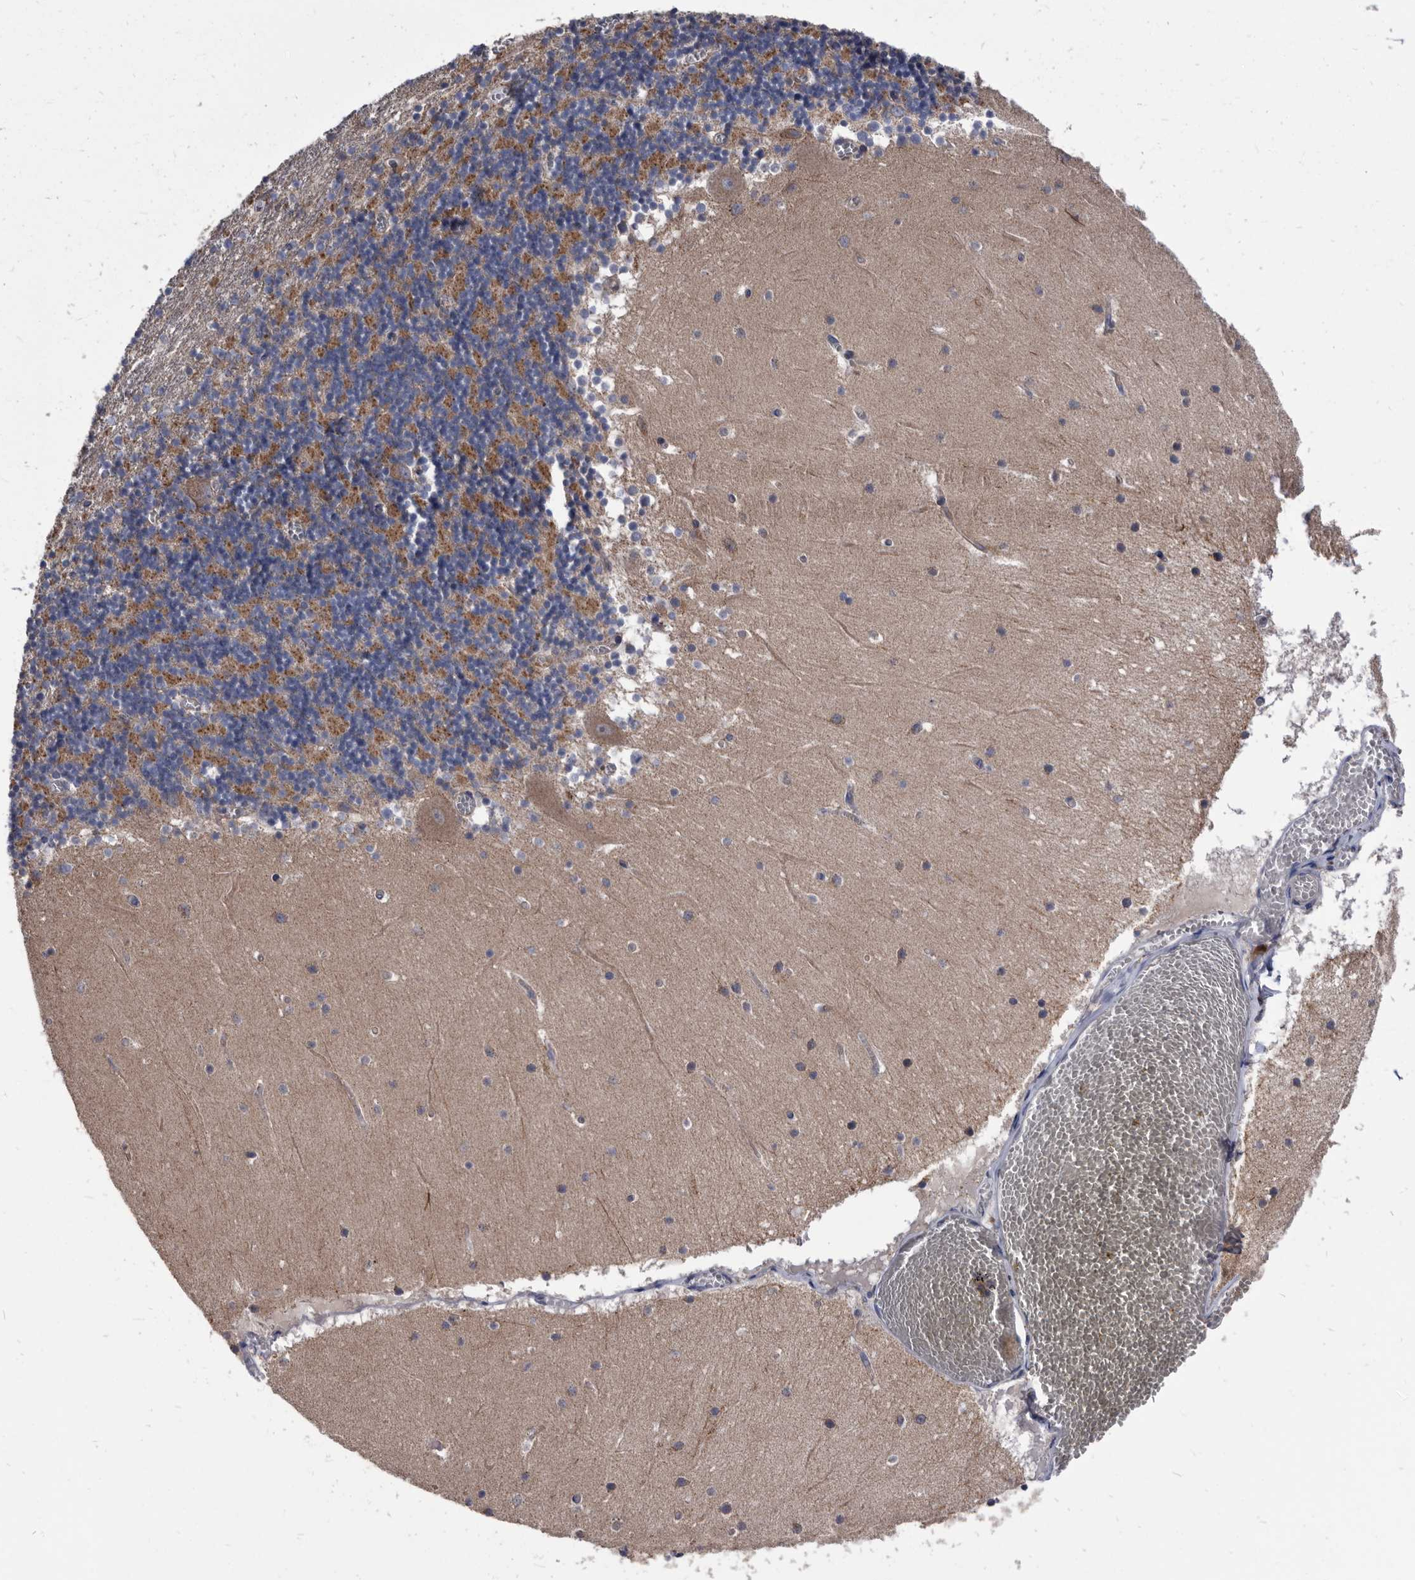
{"staining": {"intensity": "moderate", "quantity": "<25%", "location": "cytoplasmic/membranous"}, "tissue": "cerebellum", "cell_type": "Cells in granular layer", "image_type": "normal", "snomed": [{"axis": "morphology", "description": "Normal tissue, NOS"}, {"axis": "topography", "description": "Cerebellum"}], "caption": "Cerebellum stained with immunohistochemistry (IHC) demonstrates moderate cytoplasmic/membranous positivity in approximately <25% of cells in granular layer. (Stains: DAB (3,3'-diaminobenzidine) in brown, nuclei in blue, Microscopy: brightfield microscopy at high magnification).", "gene": "DTNBP1", "patient": {"sex": "female", "age": 28}}